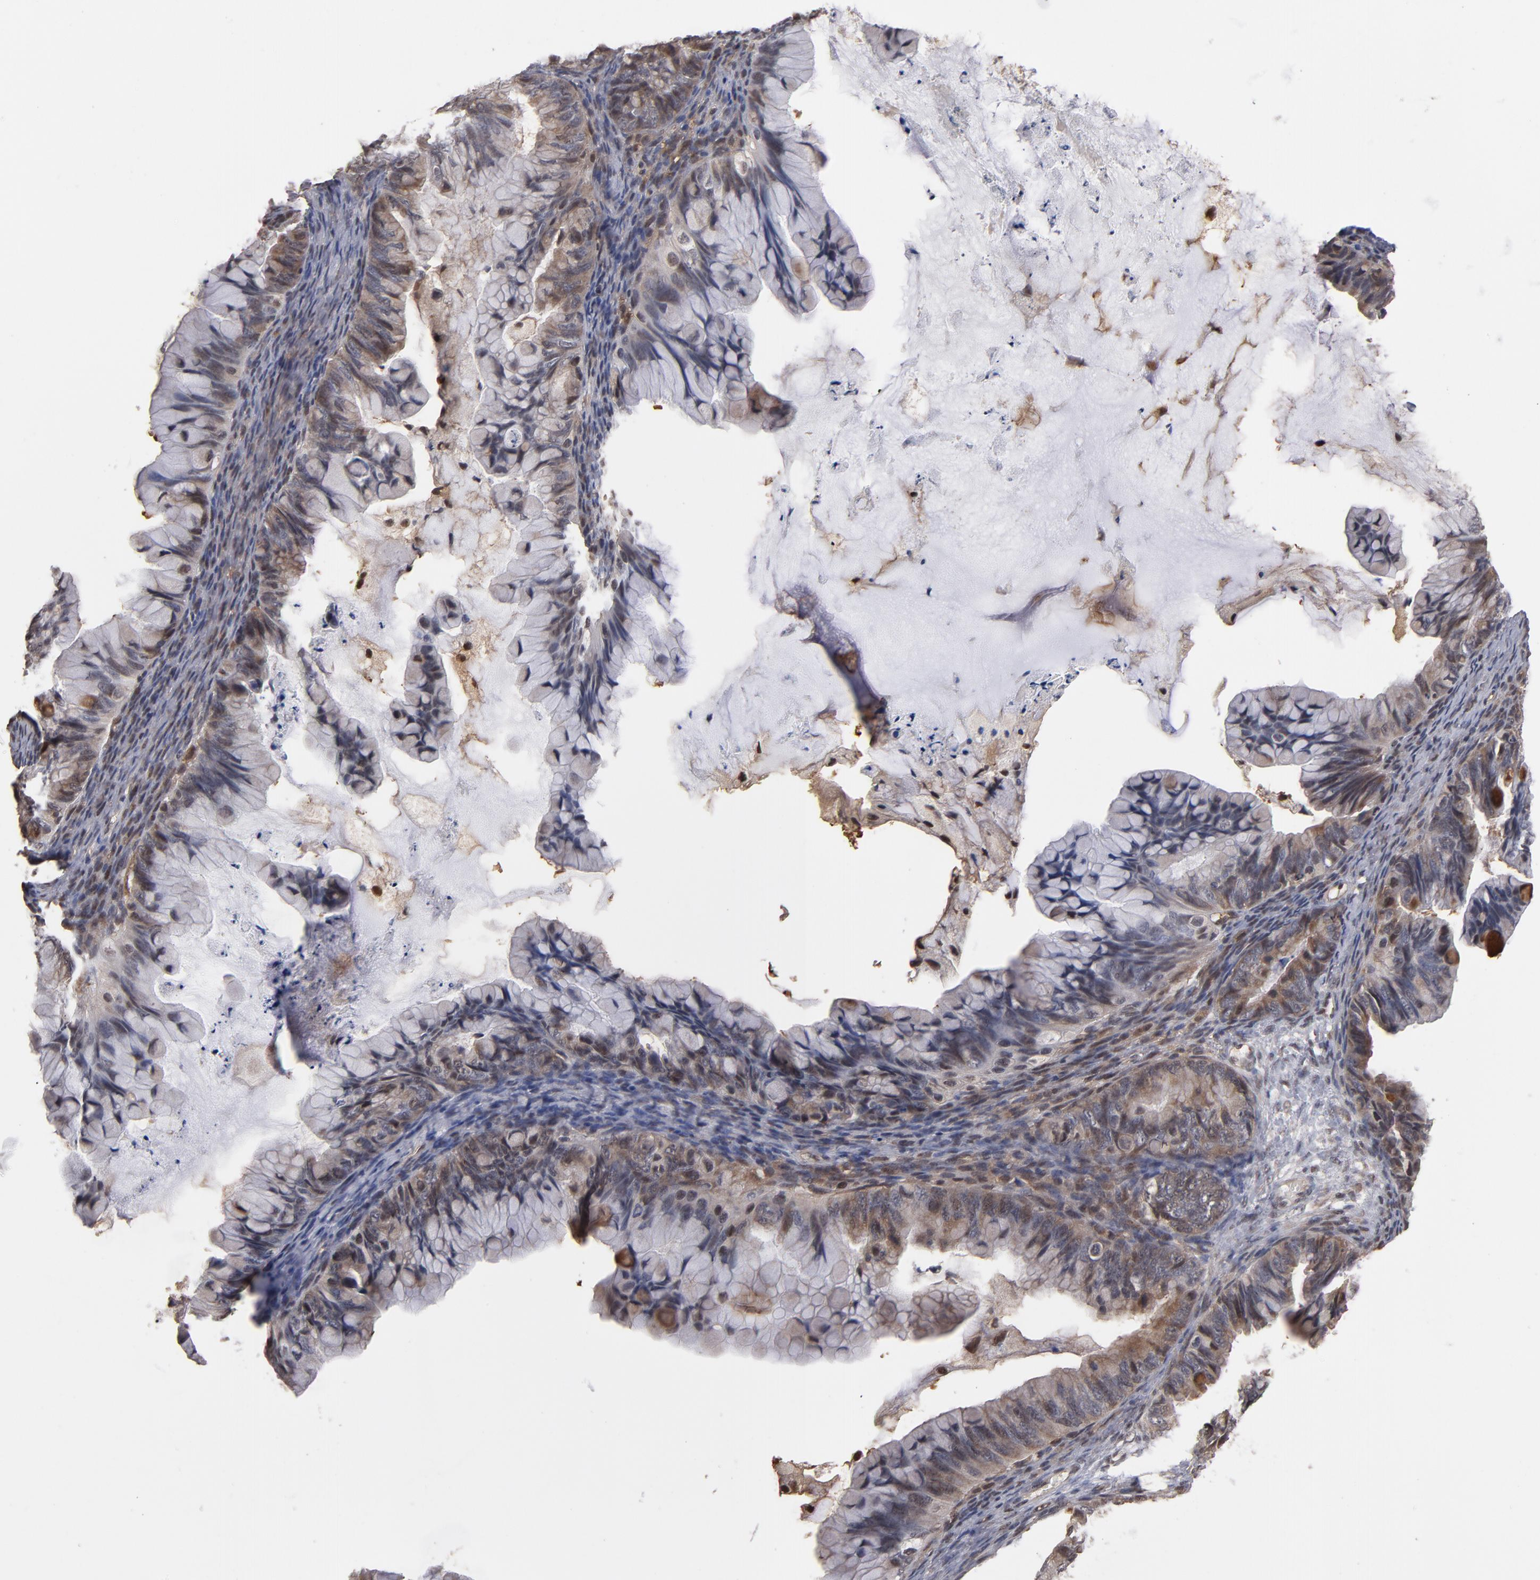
{"staining": {"intensity": "weak", "quantity": ">75%", "location": "cytoplasmic/membranous,nuclear"}, "tissue": "ovarian cancer", "cell_type": "Tumor cells", "image_type": "cancer", "snomed": [{"axis": "morphology", "description": "Cystadenocarcinoma, mucinous, NOS"}, {"axis": "topography", "description": "Ovary"}], "caption": "Tumor cells reveal low levels of weak cytoplasmic/membranous and nuclear positivity in about >75% of cells in human ovarian mucinous cystadenocarcinoma. Immunohistochemistry (ihc) stains the protein of interest in brown and the nuclei are stained blue.", "gene": "HUWE1", "patient": {"sex": "female", "age": 36}}